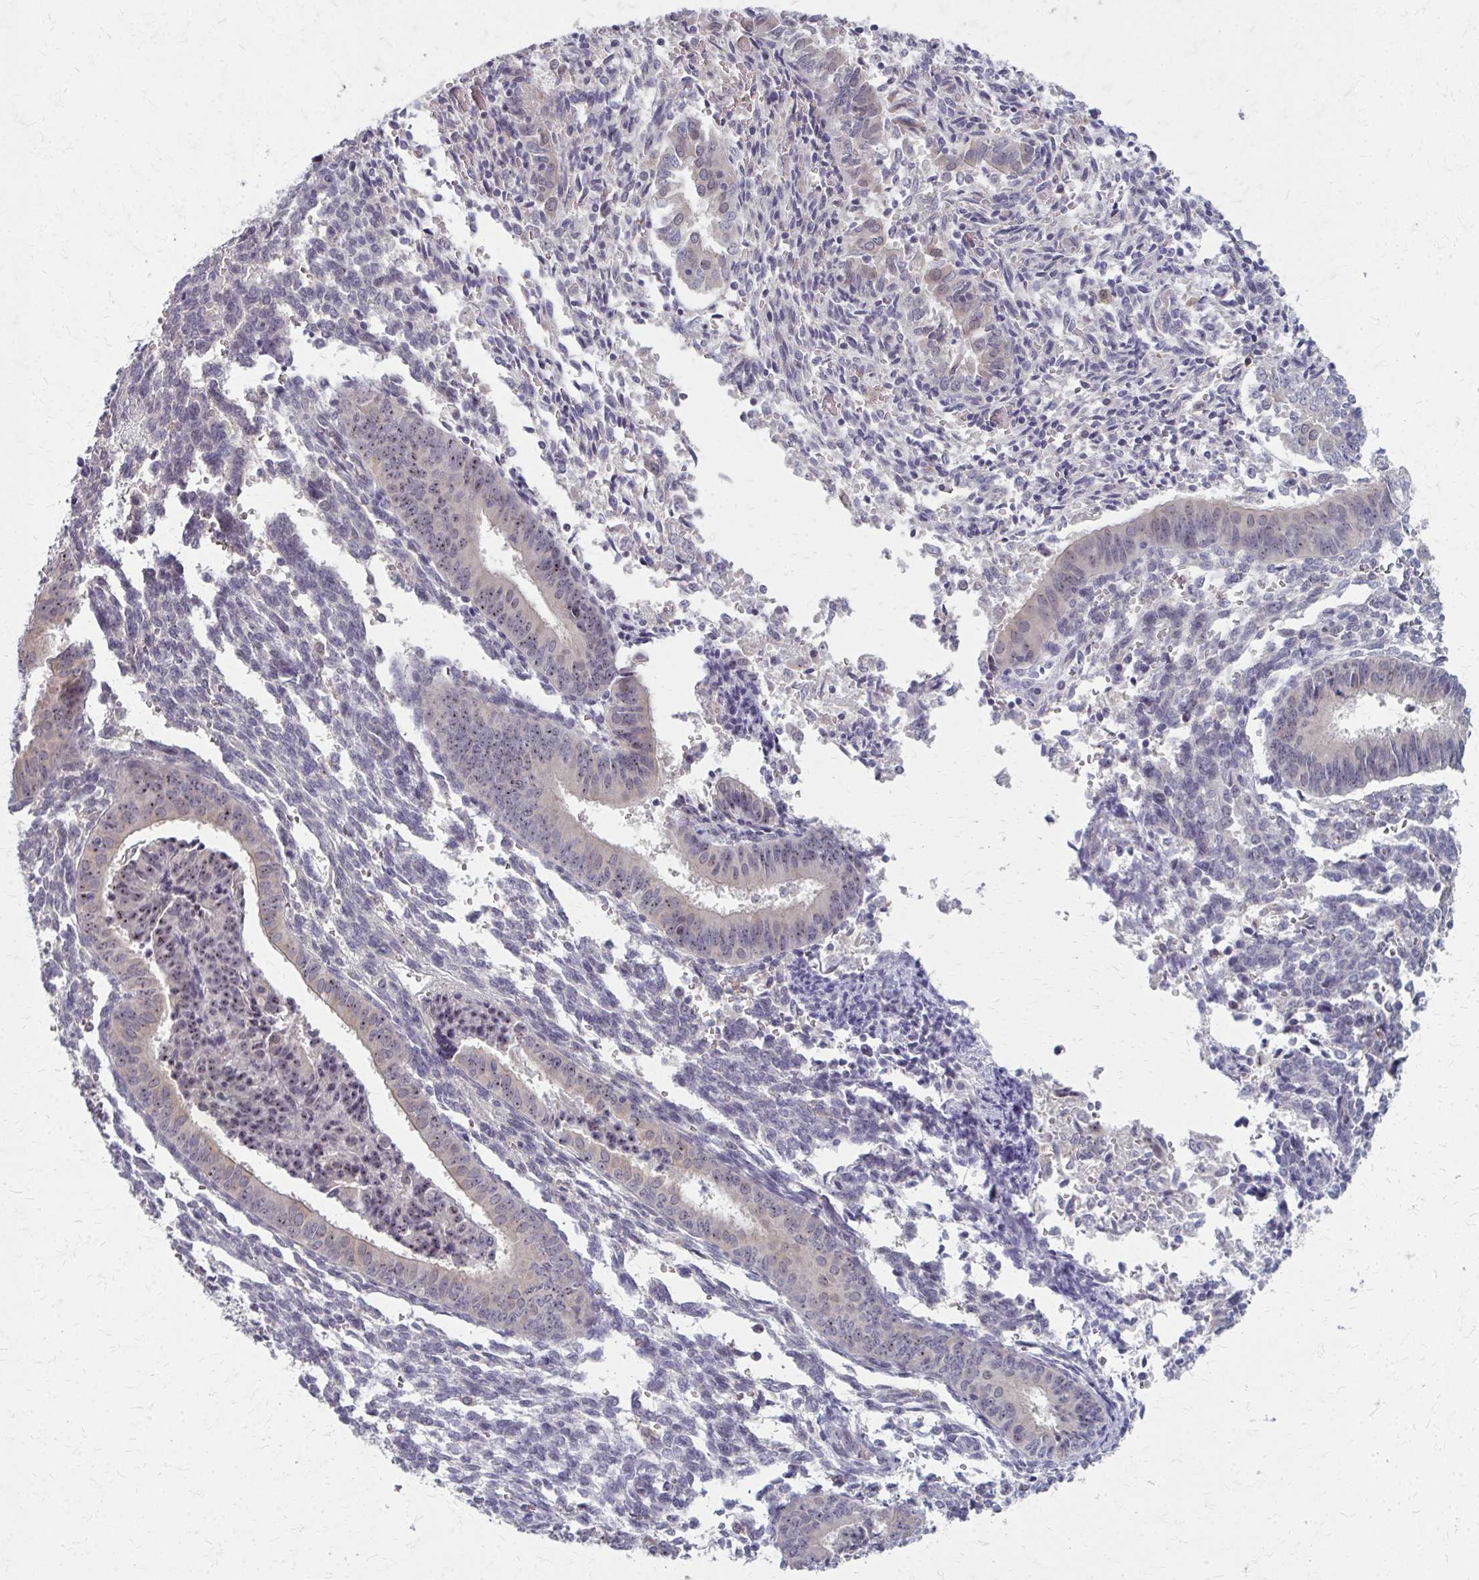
{"staining": {"intensity": "weak", "quantity": "25%-75%", "location": "nuclear"}, "tissue": "endometrial cancer", "cell_type": "Tumor cells", "image_type": "cancer", "snomed": [{"axis": "morphology", "description": "Adenocarcinoma, NOS"}, {"axis": "topography", "description": "Endometrium"}], "caption": "DAB (3,3'-diaminobenzidine) immunohistochemical staining of endometrial adenocarcinoma demonstrates weak nuclear protein positivity in about 25%-75% of tumor cells.", "gene": "NUDT16", "patient": {"sex": "female", "age": 50}}